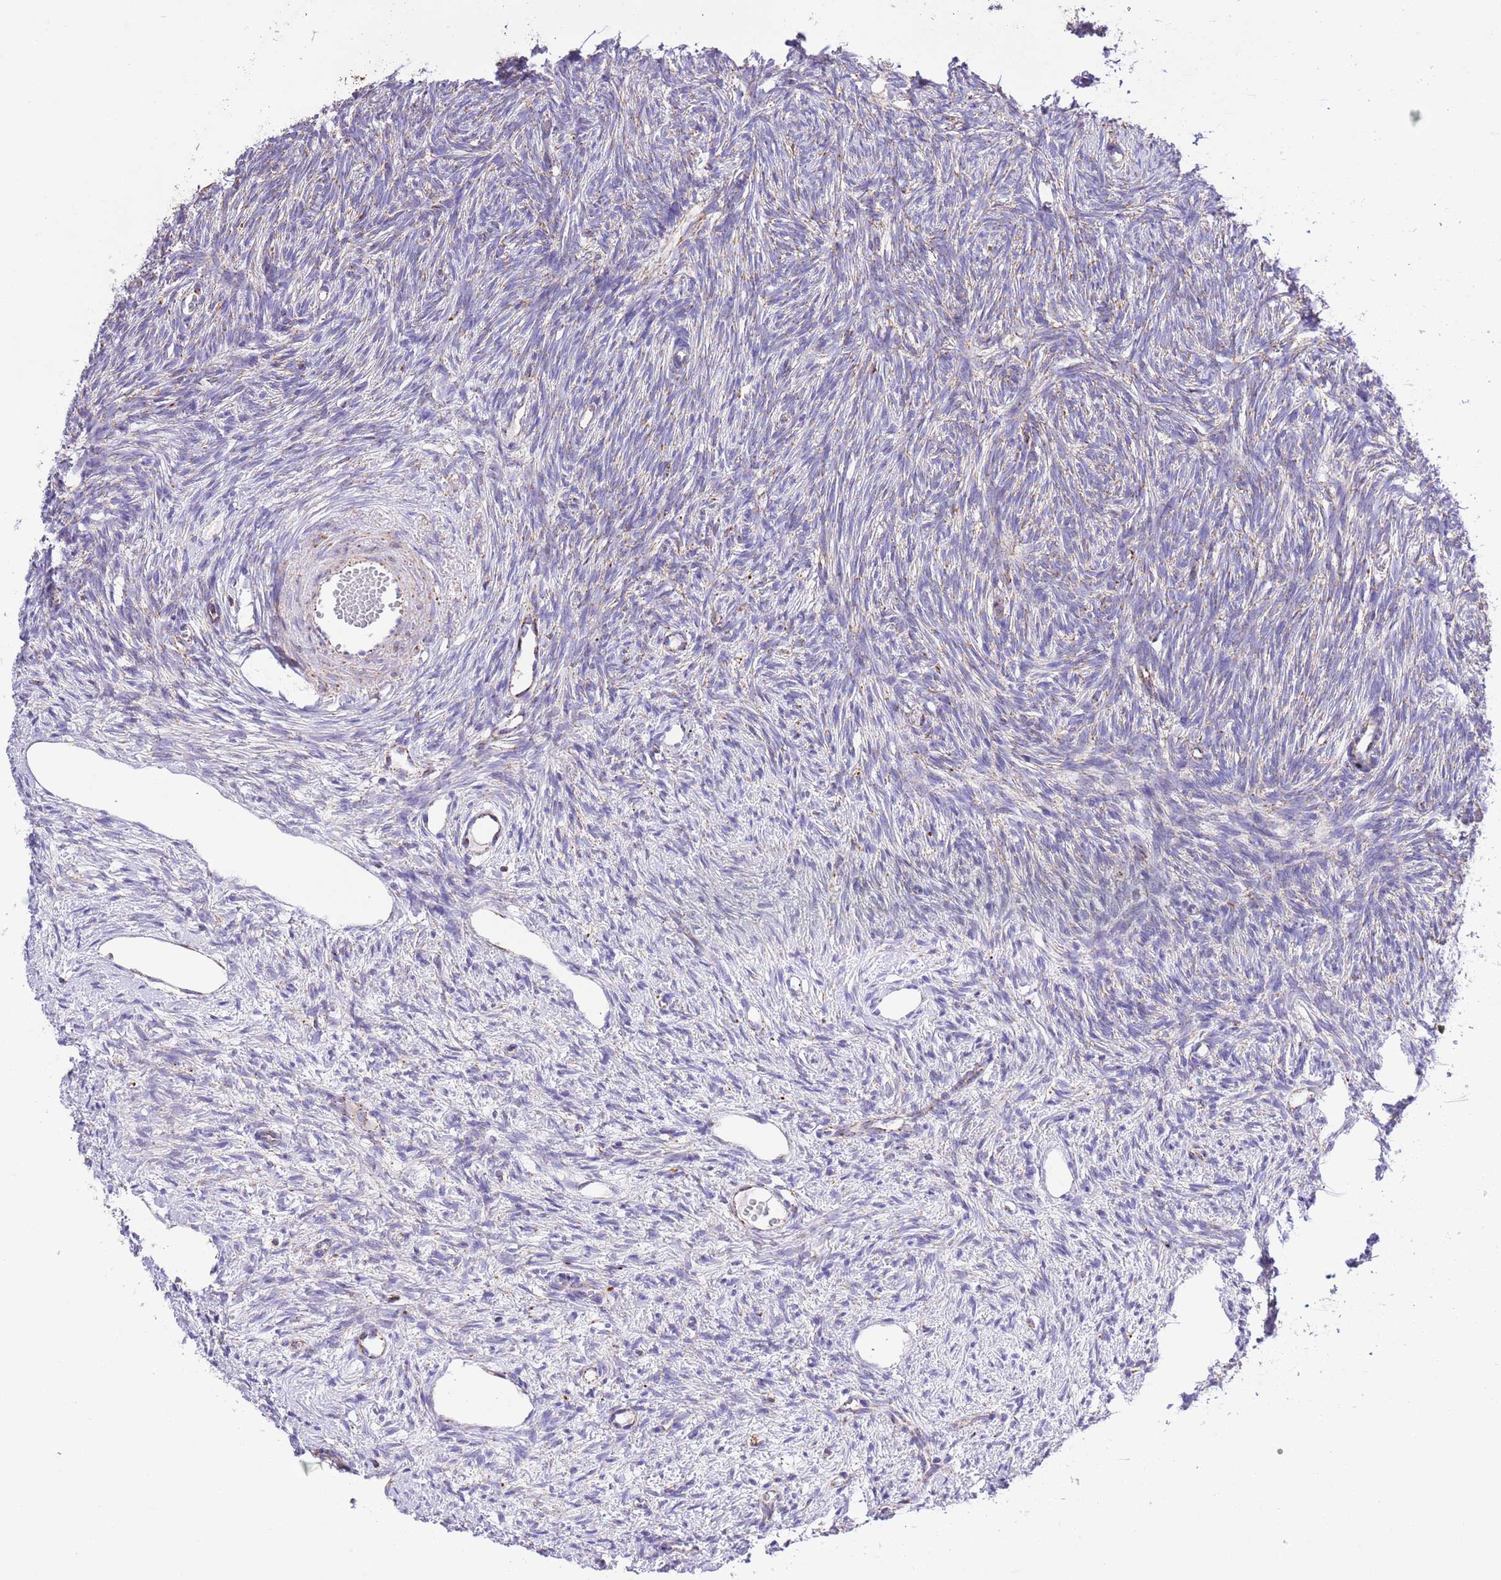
{"staining": {"intensity": "negative", "quantity": "none", "location": "none"}, "tissue": "ovary", "cell_type": "Ovarian stroma cells", "image_type": "normal", "snomed": [{"axis": "morphology", "description": "Normal tissue, NOS"}, {"axis": "topography", "description": "Ovary"}], "caption": "This is a image of immunohistochemistry (IHC) staining of unremarkable ovary, which shows no expression in ovarian stroma cells. (DAB (3,3'-diaminobenzidine) IHC visualized using brightfield microscopy, high magnification).", "gene": "TEKTIP1", "patient": {"sex": "female", "age": 51}}